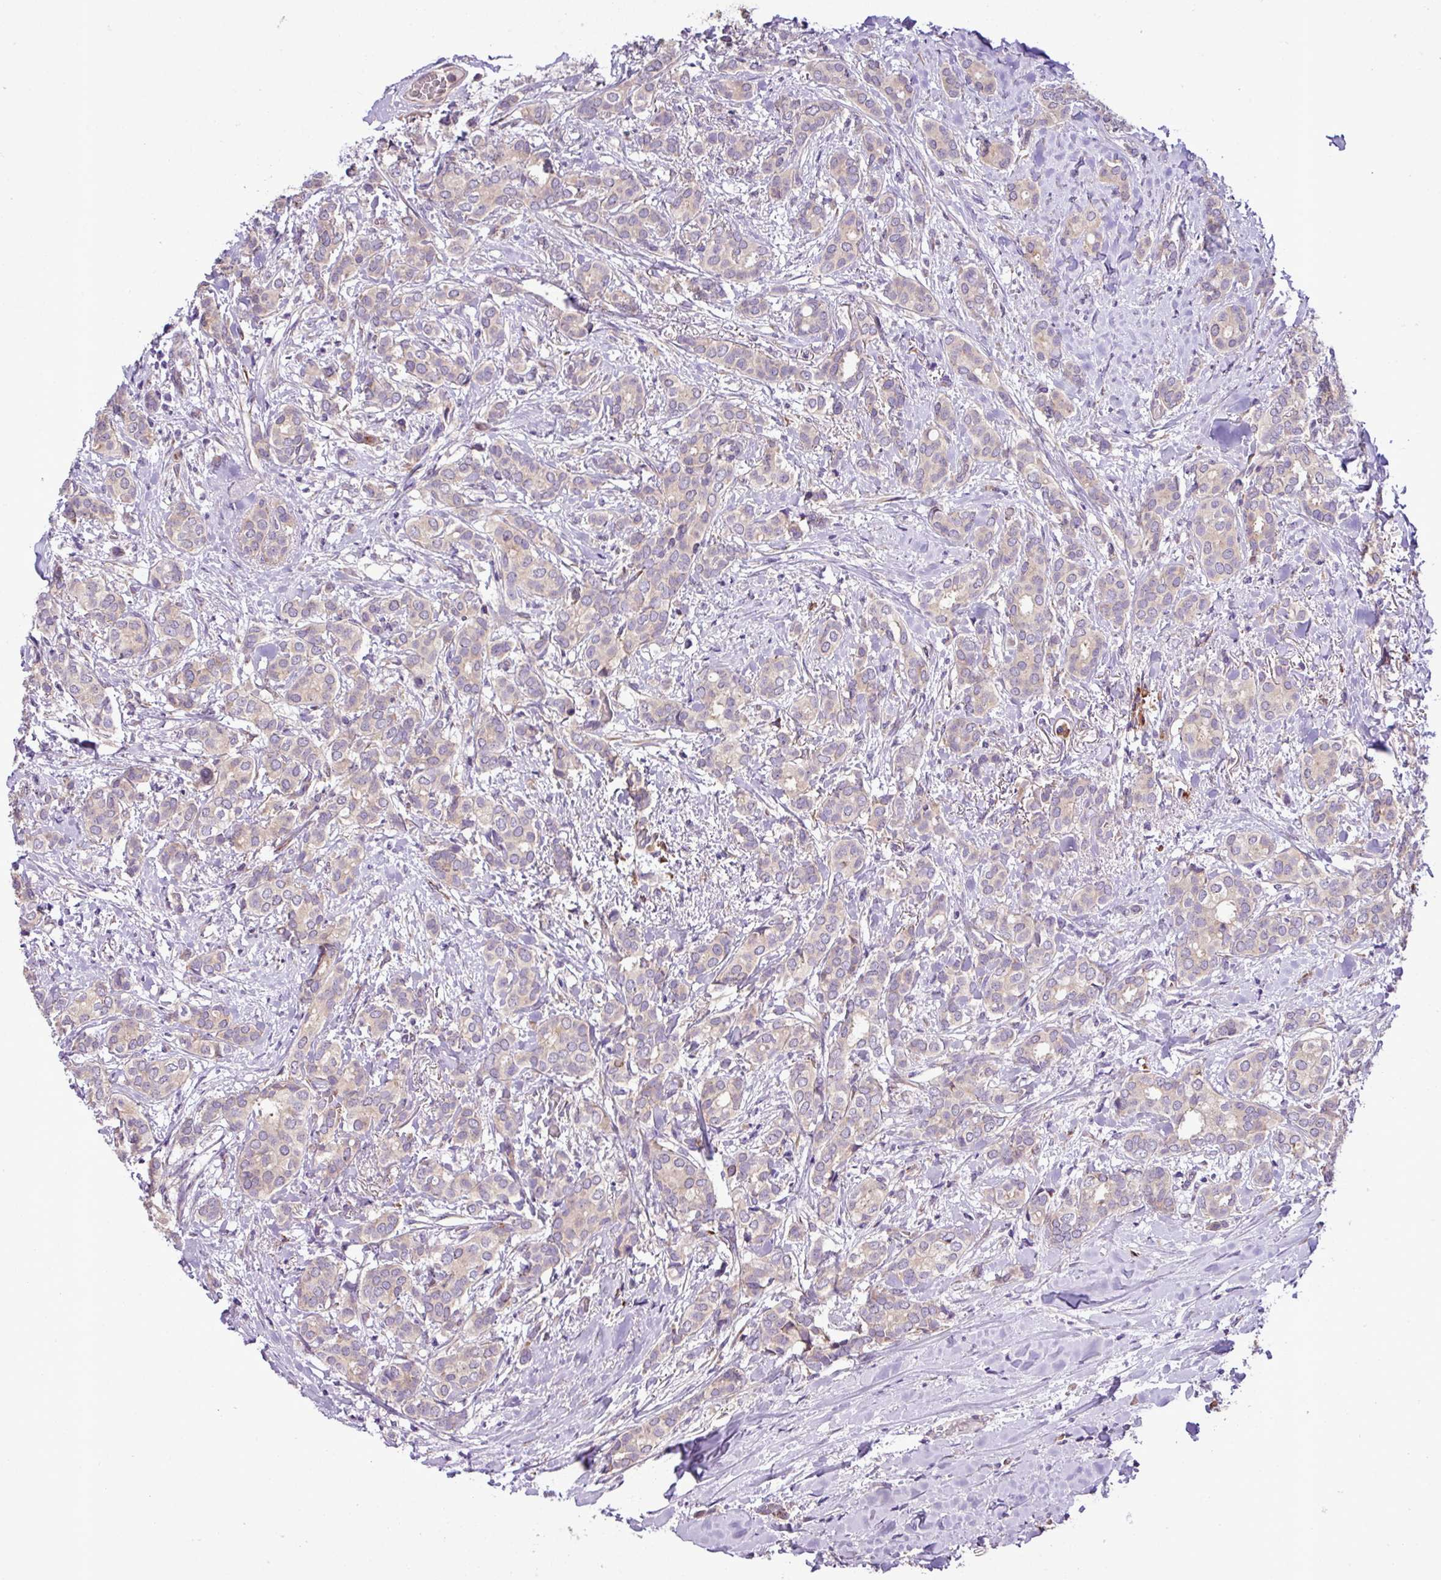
{"staining": {"intensity": "weak", "quantity": "<25%", "location": "cytoplasmic/membranous"}, "tissue": "breast cancer", "cell_type": "Tumor cells", "image_type": "cancer", "snomed": [{"axis": "morphology", "description": "Duct carcinoma"}, {"axis": "topography", "description": "Breast"}], "caption": "High power microscopy image of an immunohistochemistry (IHC) histopathology image of breast intraductal carcinoma, revealing no significant staining in tumor cells.", "gene": "RPL13", "patient": {"sex": "female", "age": 73}}